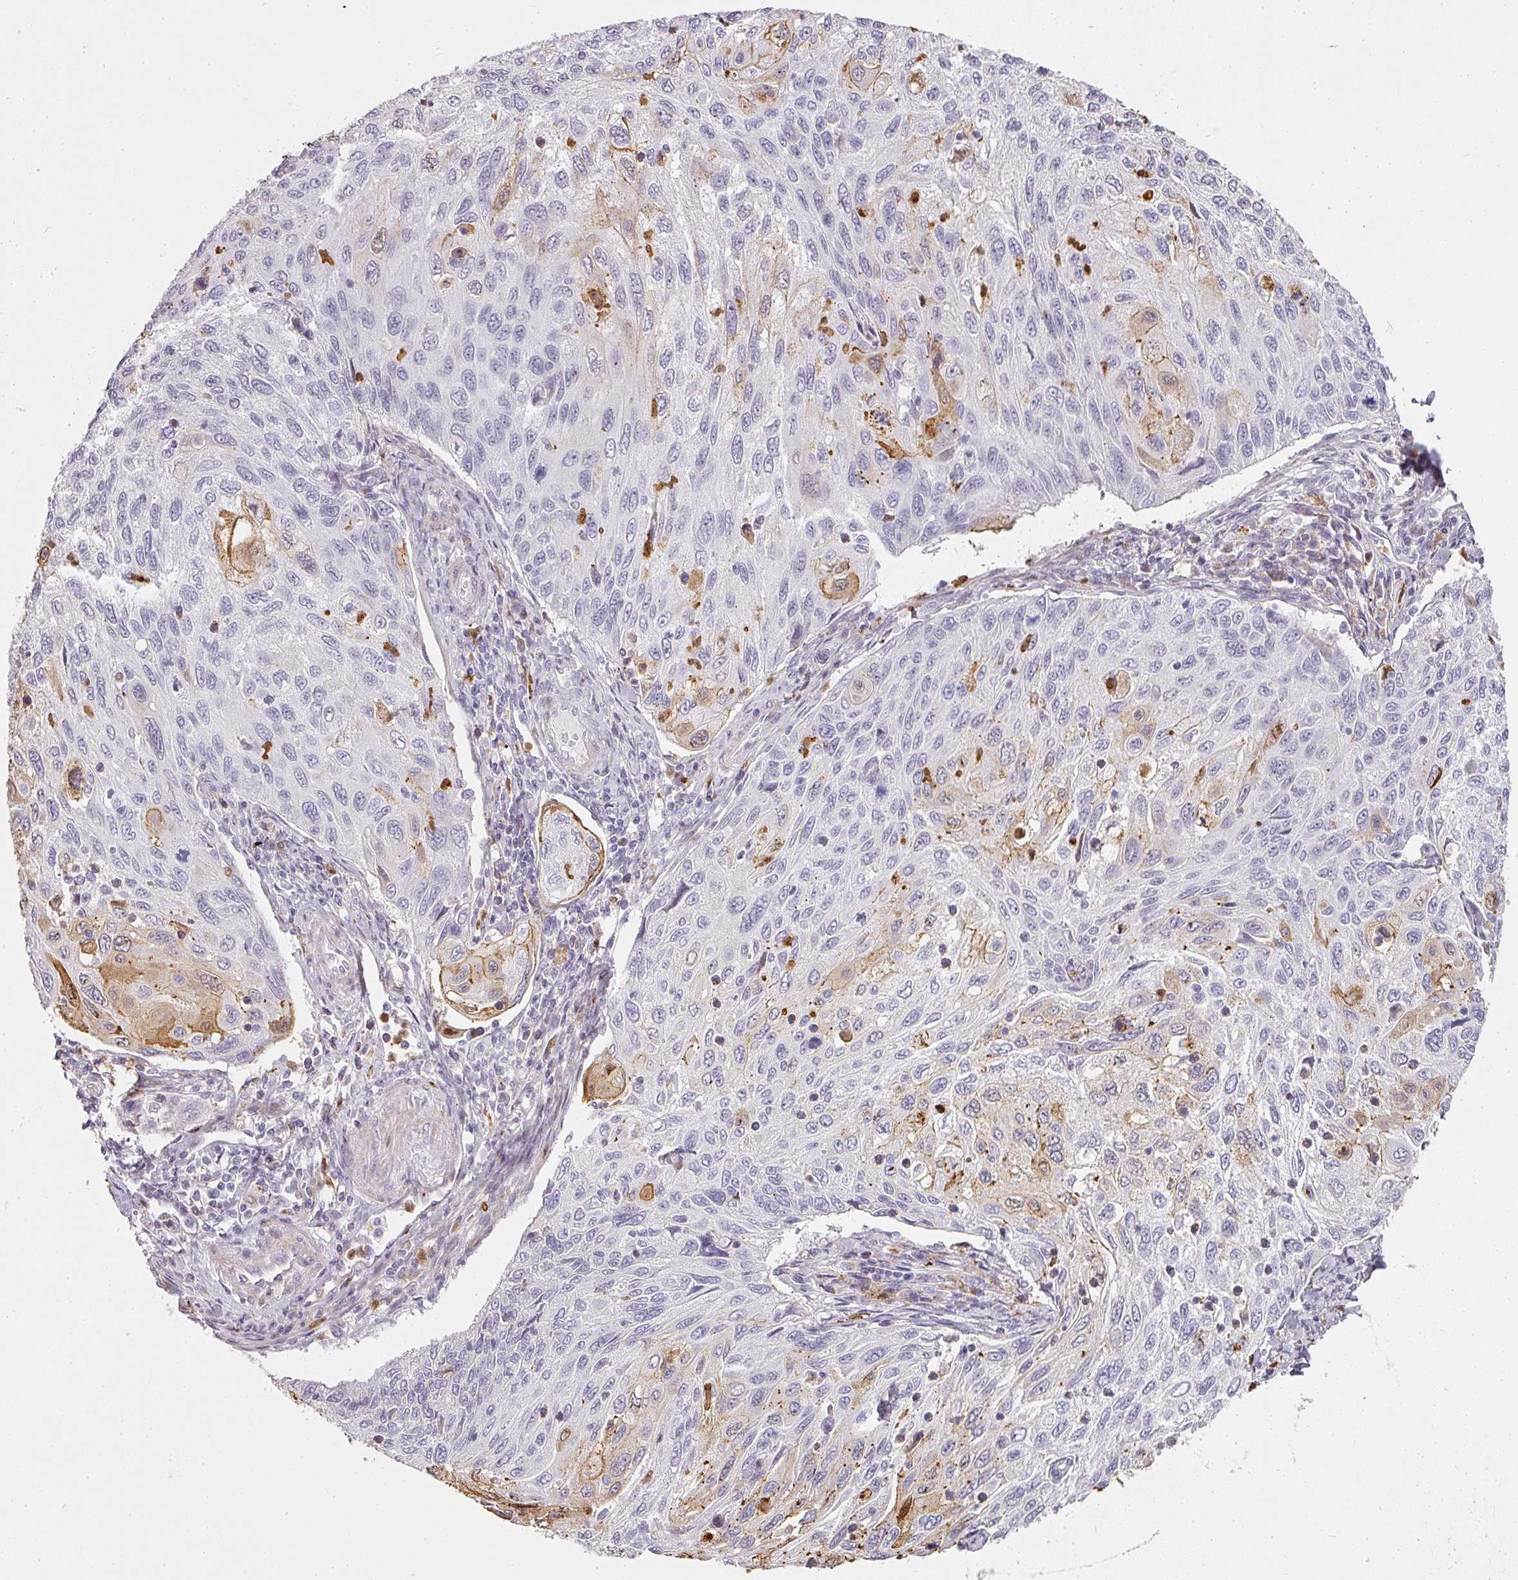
{"staining": {"intensity": "moderate", "quantity": "<25%", "location": "cytoplasmic/membranous"}, "tissue": "cervical cancer", "cell_type": "Tumor cells", "image_type": "cancer", "snomed": [{"axis": "morphology", "description": "Squamous cell carcinoma, NOS"}, {"axis": "topography", "description": "Cervix"}], "caption": "Immunohistochemical staining of human cervical cancer displays low levels of moderate cytoplasmic/membranous protein positivity in approximately <25% of tumor cells.", "gene": "BIK", "patient": {"sex": "female", "age": 70}}